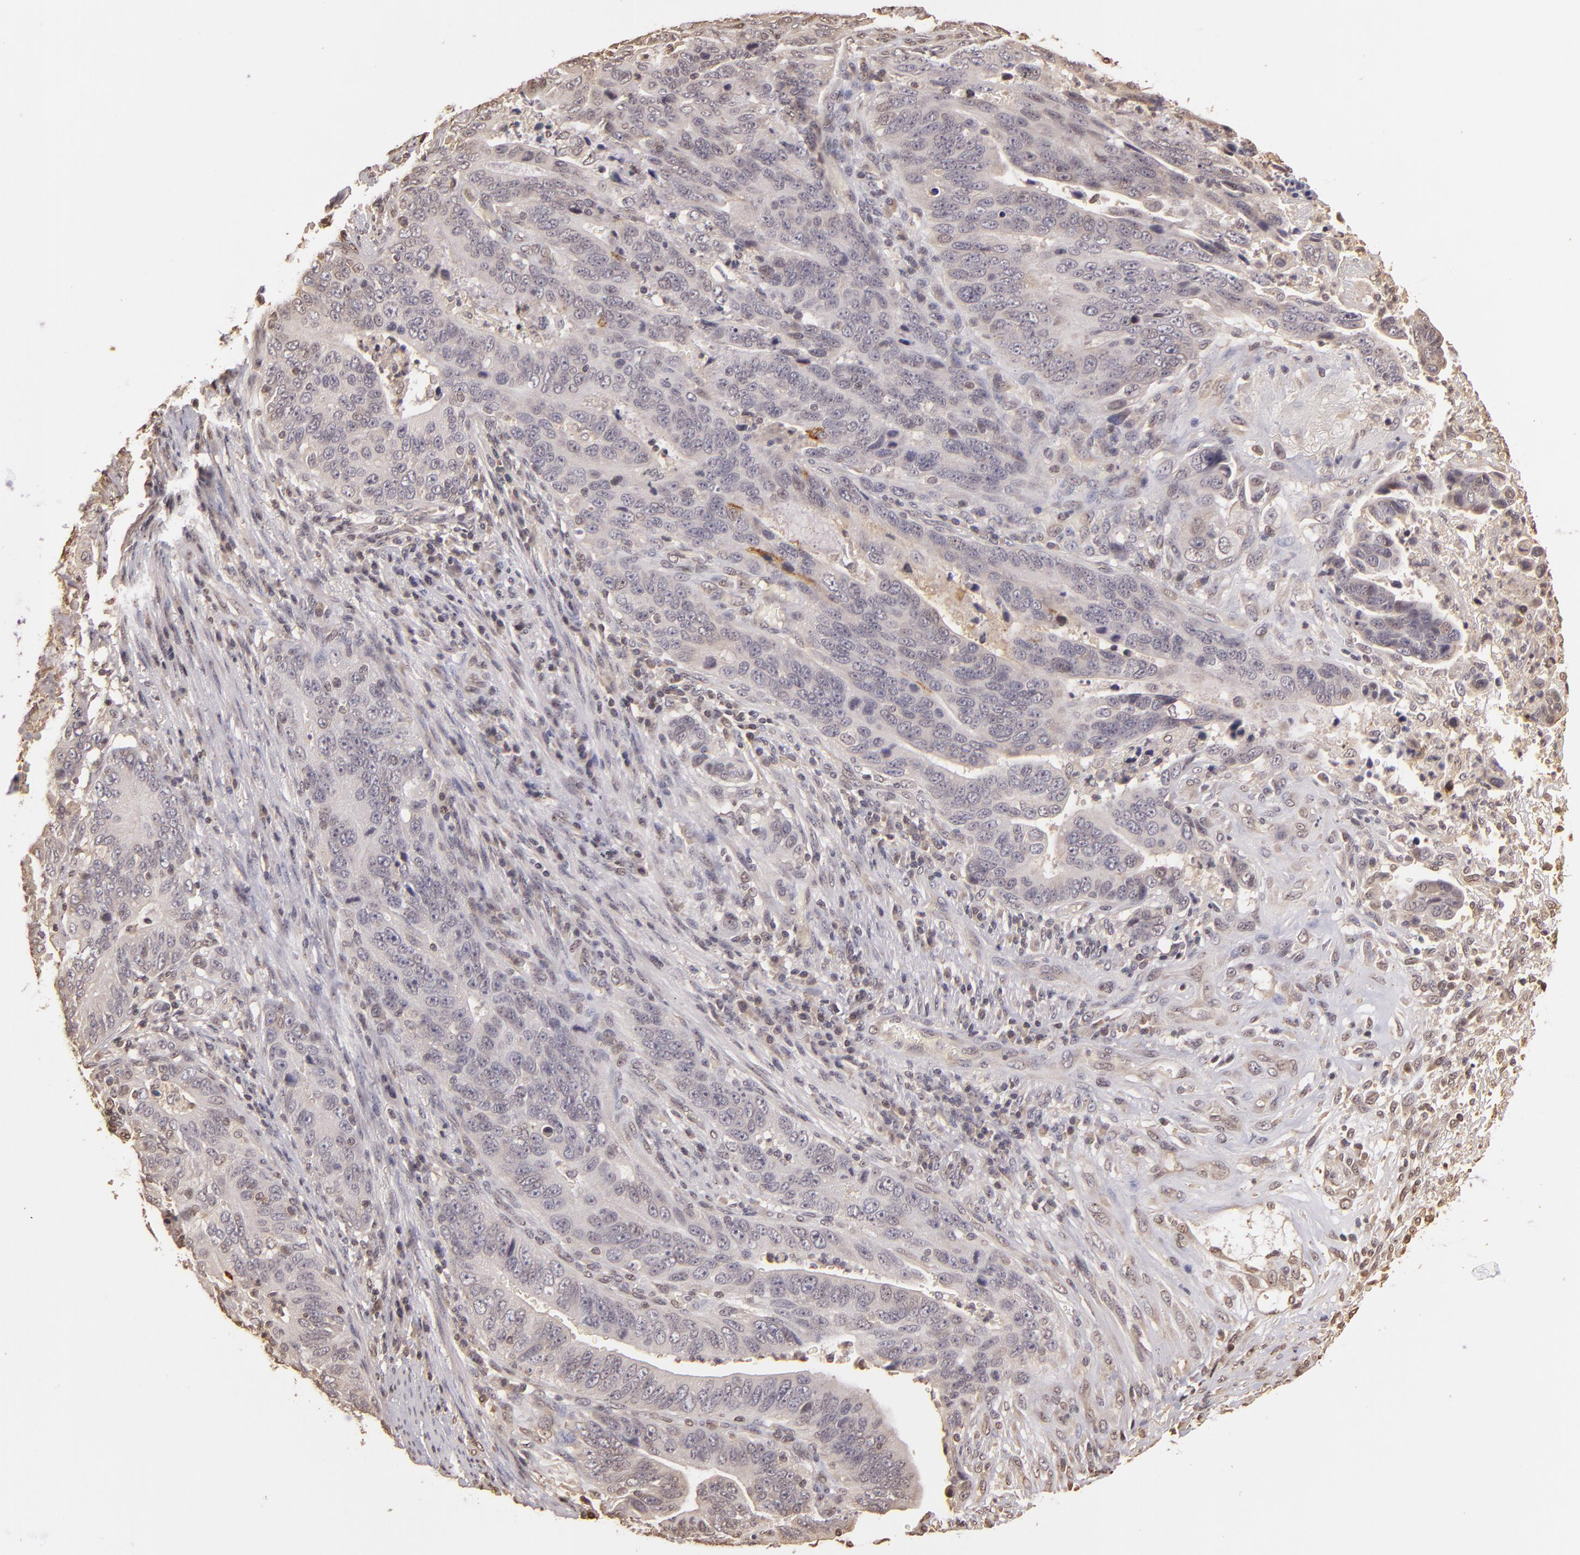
{"staining": {"intensity": "negative", "quantity": "none", "location": "none"}, "tissue": "stomach cancer", "cell_type": "Tumor cells", "image_type": "cancer", "snomed": [{"axis": "morphology", "description": "Adenocarcinoma, NOS"}, {"axis": "topography", "description": "Stomach, upper"}], "caption": "The IHC photomicrograph has no significant positivity in tumor cells of stomach adenocarcinoma tissue.", "gene": "ARPC2", "patient": {"sex": "female", "age": 50}}